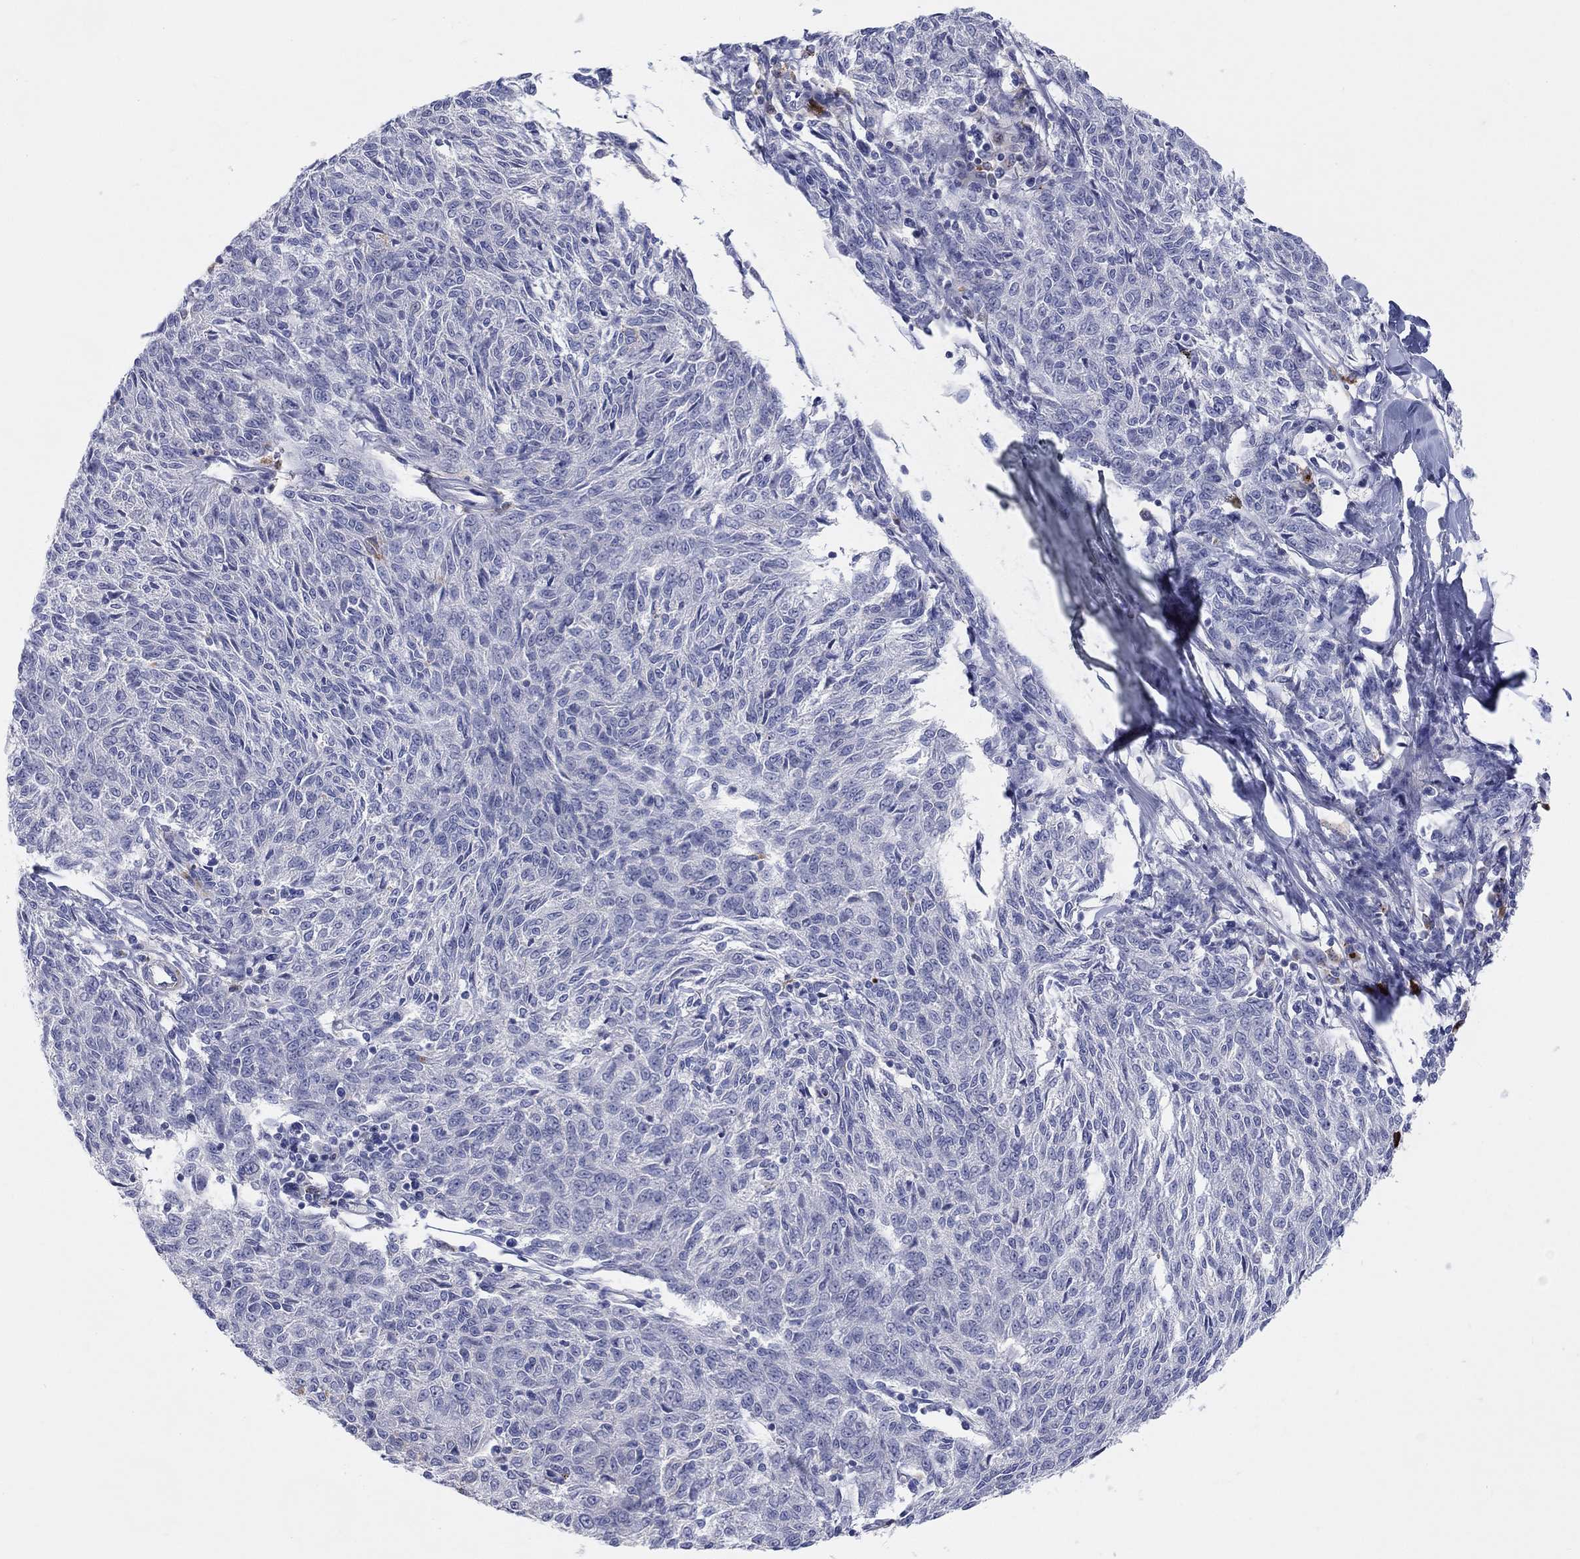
{"staining": {"intensity": "negative", "quantity": "none", "location": "none"}, "tissue": "melanoma", "cell_type": "Tumor cells", "image_type": "cancer", "snomed": [{"axis": "morphology", "description": "Malignant melanoma, NOS"}, {"axis": "topography", "description": "Skin"}], "caption": "Immunohistochemistry (IHC) micrograph of malignant melanoma stained for a protein (brown), which displays no staining in tumor cells.", "gene": "BCO2", "patient": {"sex": "female", "age": 72}}